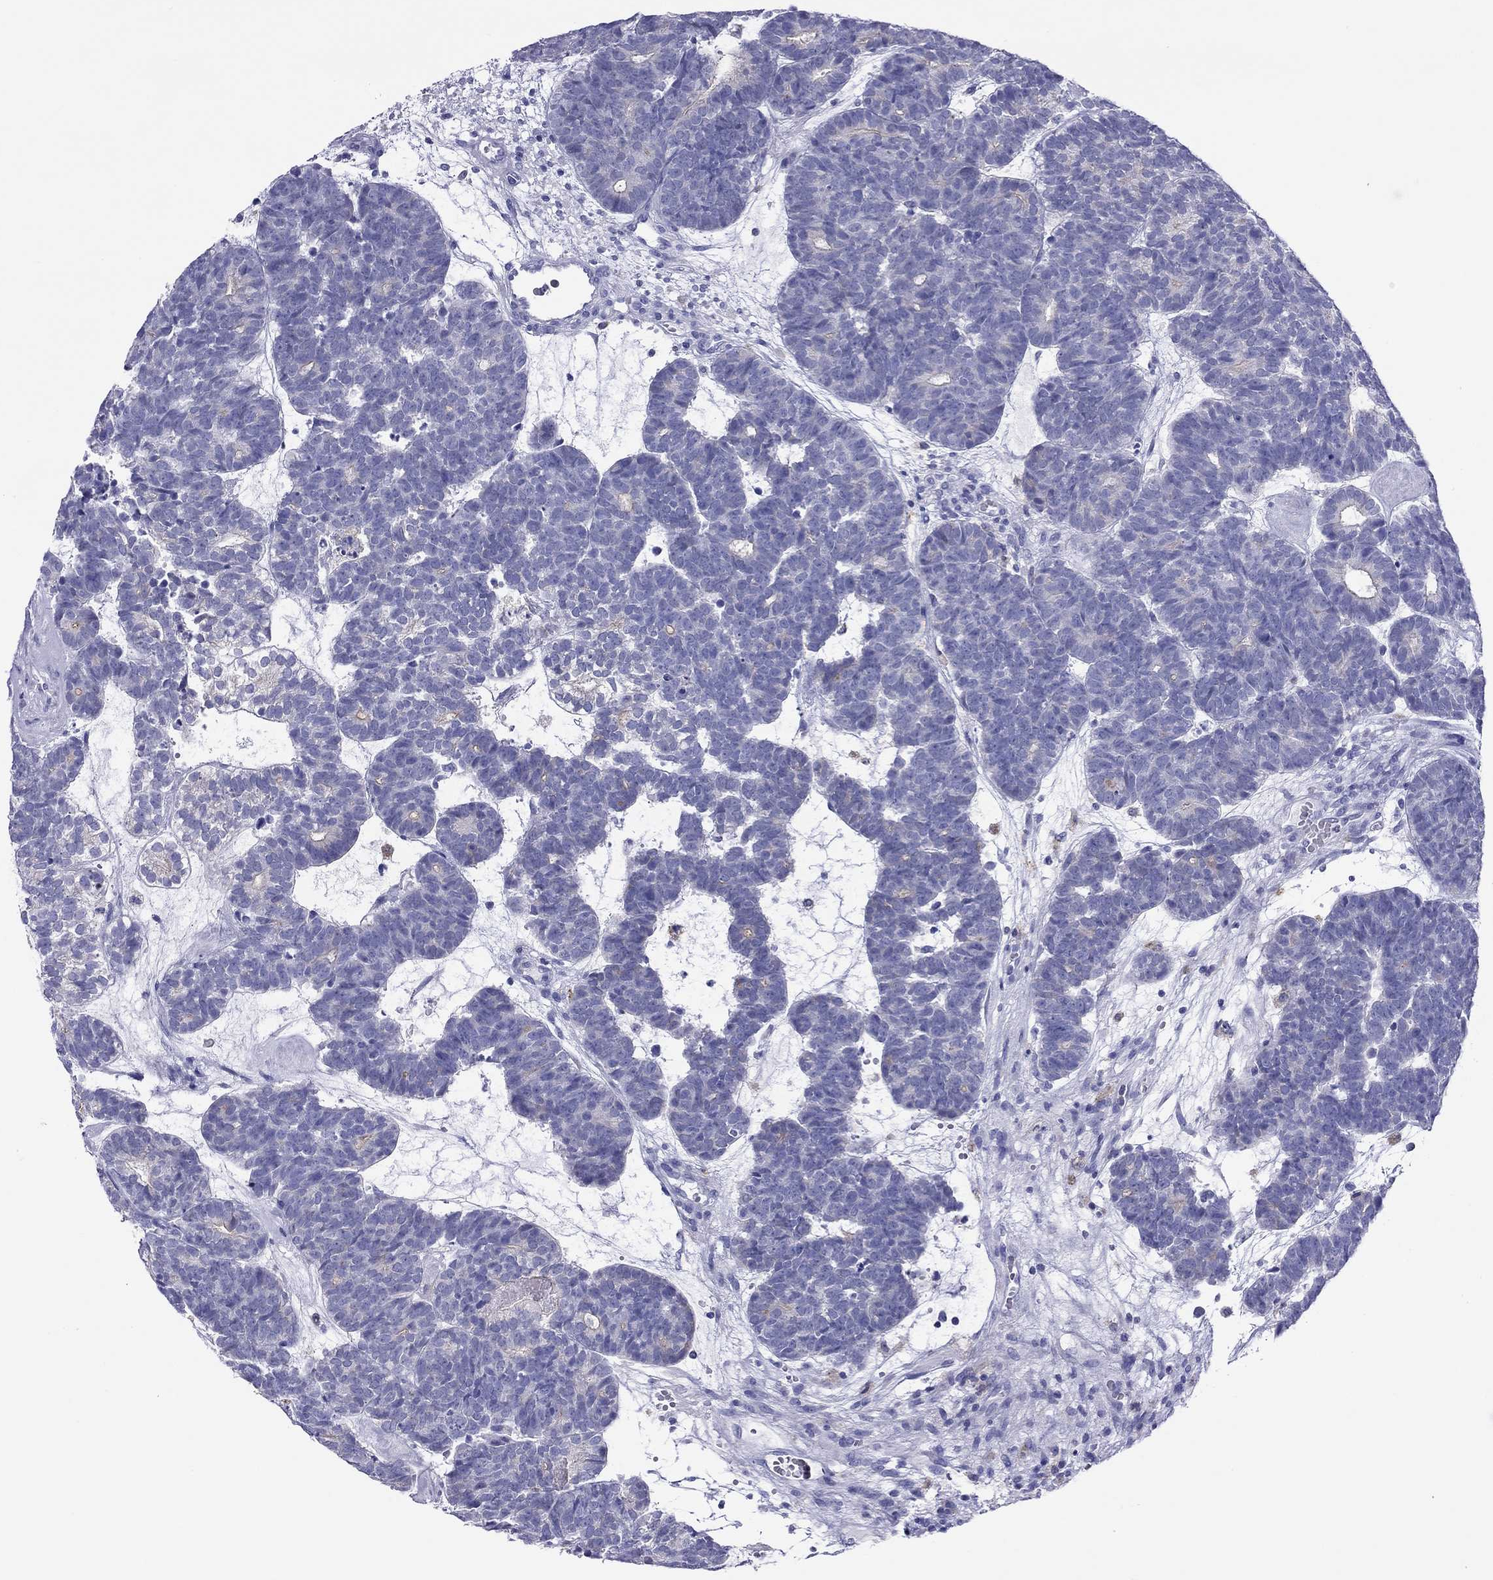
{"staining": {"intensity": "negative", "quantity": "none", "location": "none"}, "tissue": "head and neck cancer", "cell_type": "Tumor cells", "image_type": "cancer", "snomed": [{"axis": "morphology", "description": "Adenocarcinoma, NOS"}, {"axis": "topography", "description": "Head-Neck"}], "caption": "Tumor cells are negative for brown protein staining in head and neck cancer (adenocarcinoma). (DAB (3,3'-diaminobenzidine) immunohistochemistry (IHC) visualized using brightfield microscopy, high magnification).", "gene": "SLC46A2", "patient": {"sex": "female", "age": 81}}